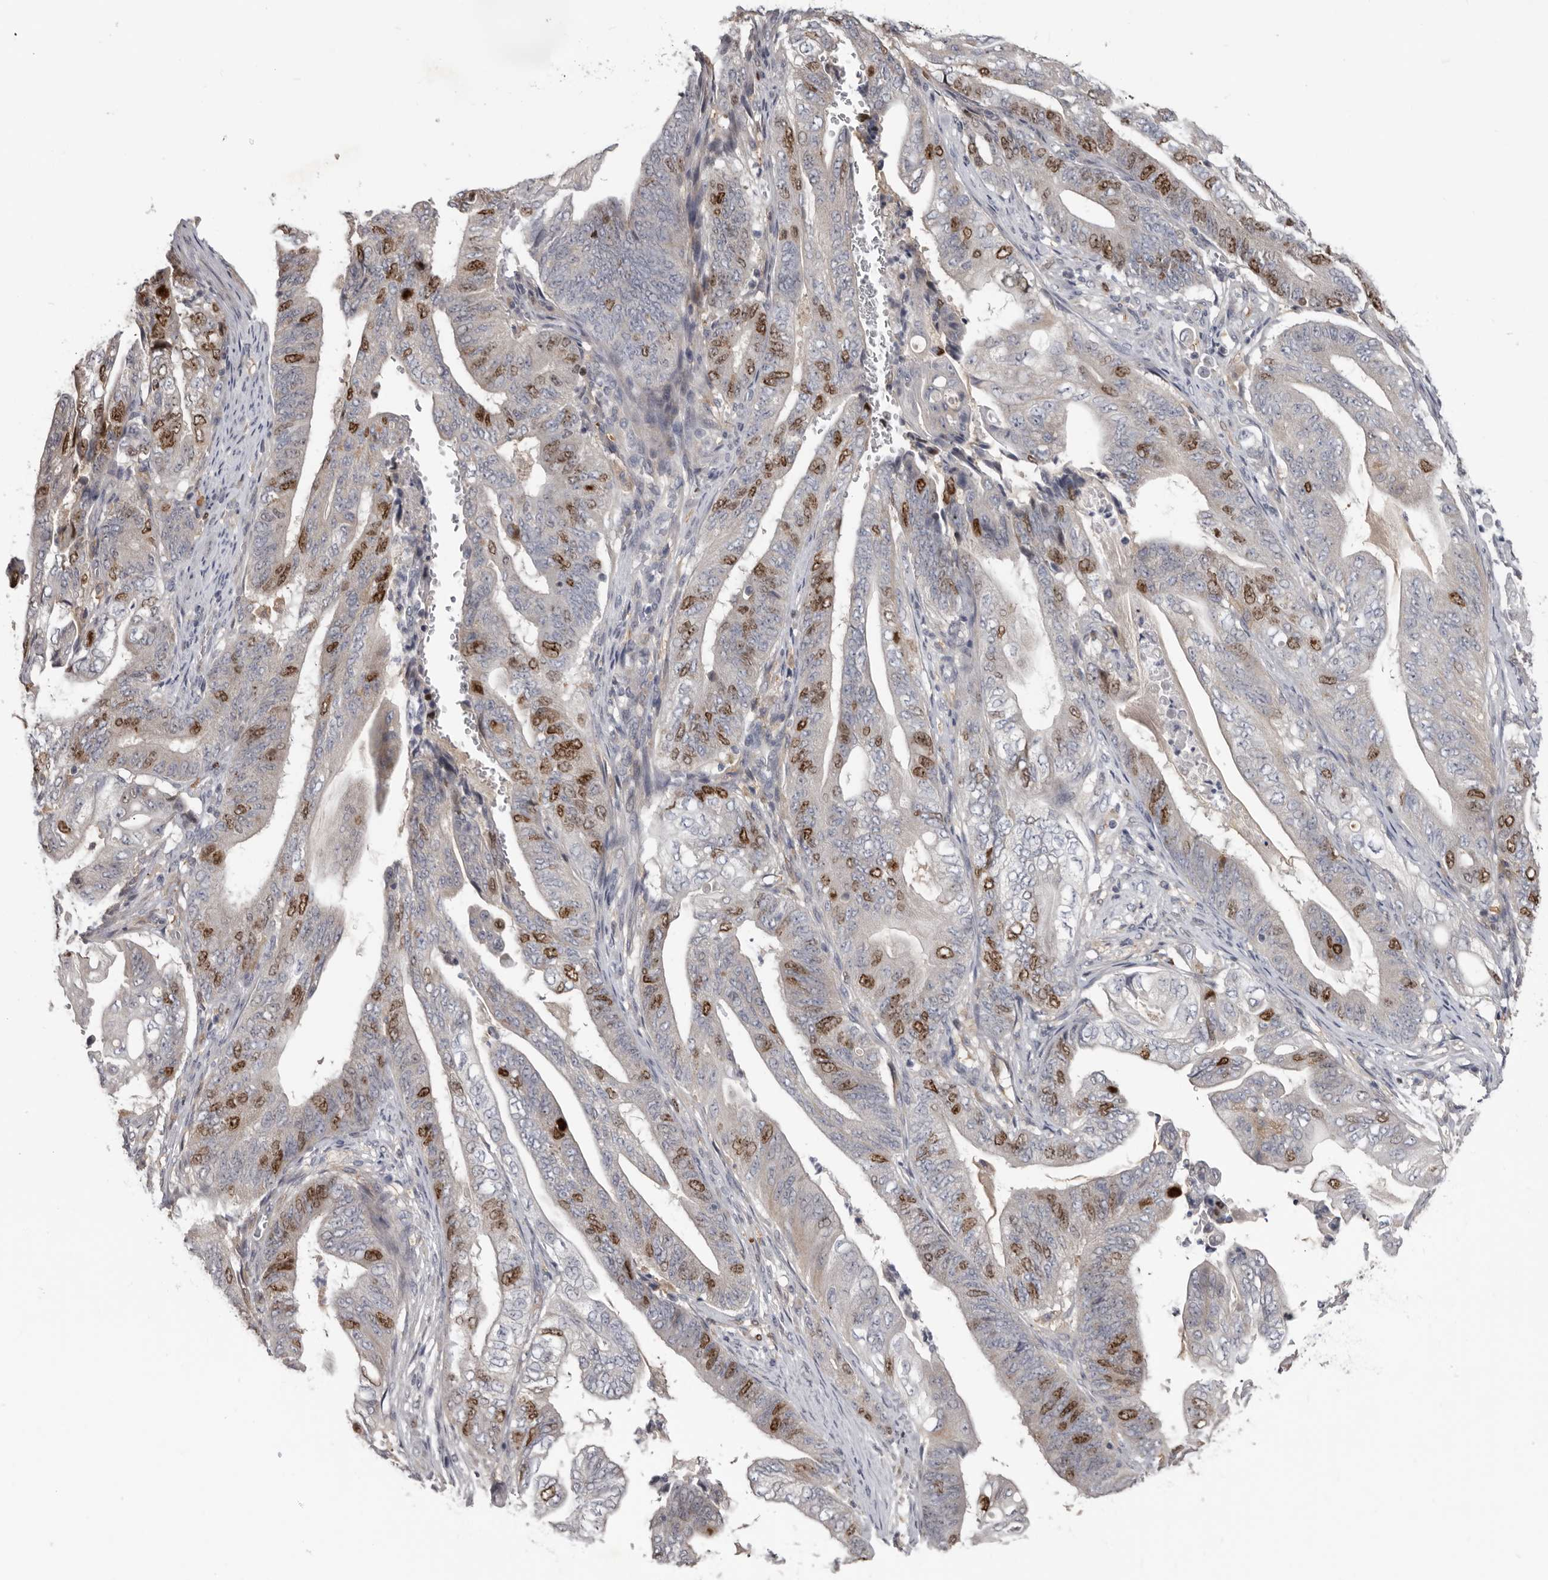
{"staining": {"intensity": "moderate", "quantity": "25%-75%", "location": "nuclear"}, "tissue": "stomach cancer", "cell_type": "Tumor cells", "image_type": "cancer", "snomed": [{"axis": "morphology", "description": "Adenocarcinoma, NOS"}, {"axis": "topography", "description": "Stomach"}], "caption": "About 25%-75% of tumor cells in human adenocarcinoma (stomach) demonstrate moderate nuclear protein expression as visualized by brown immunohistochemical staining.", "gene": "CDCA8", "patient": {"sex": "female", "age": 73}}